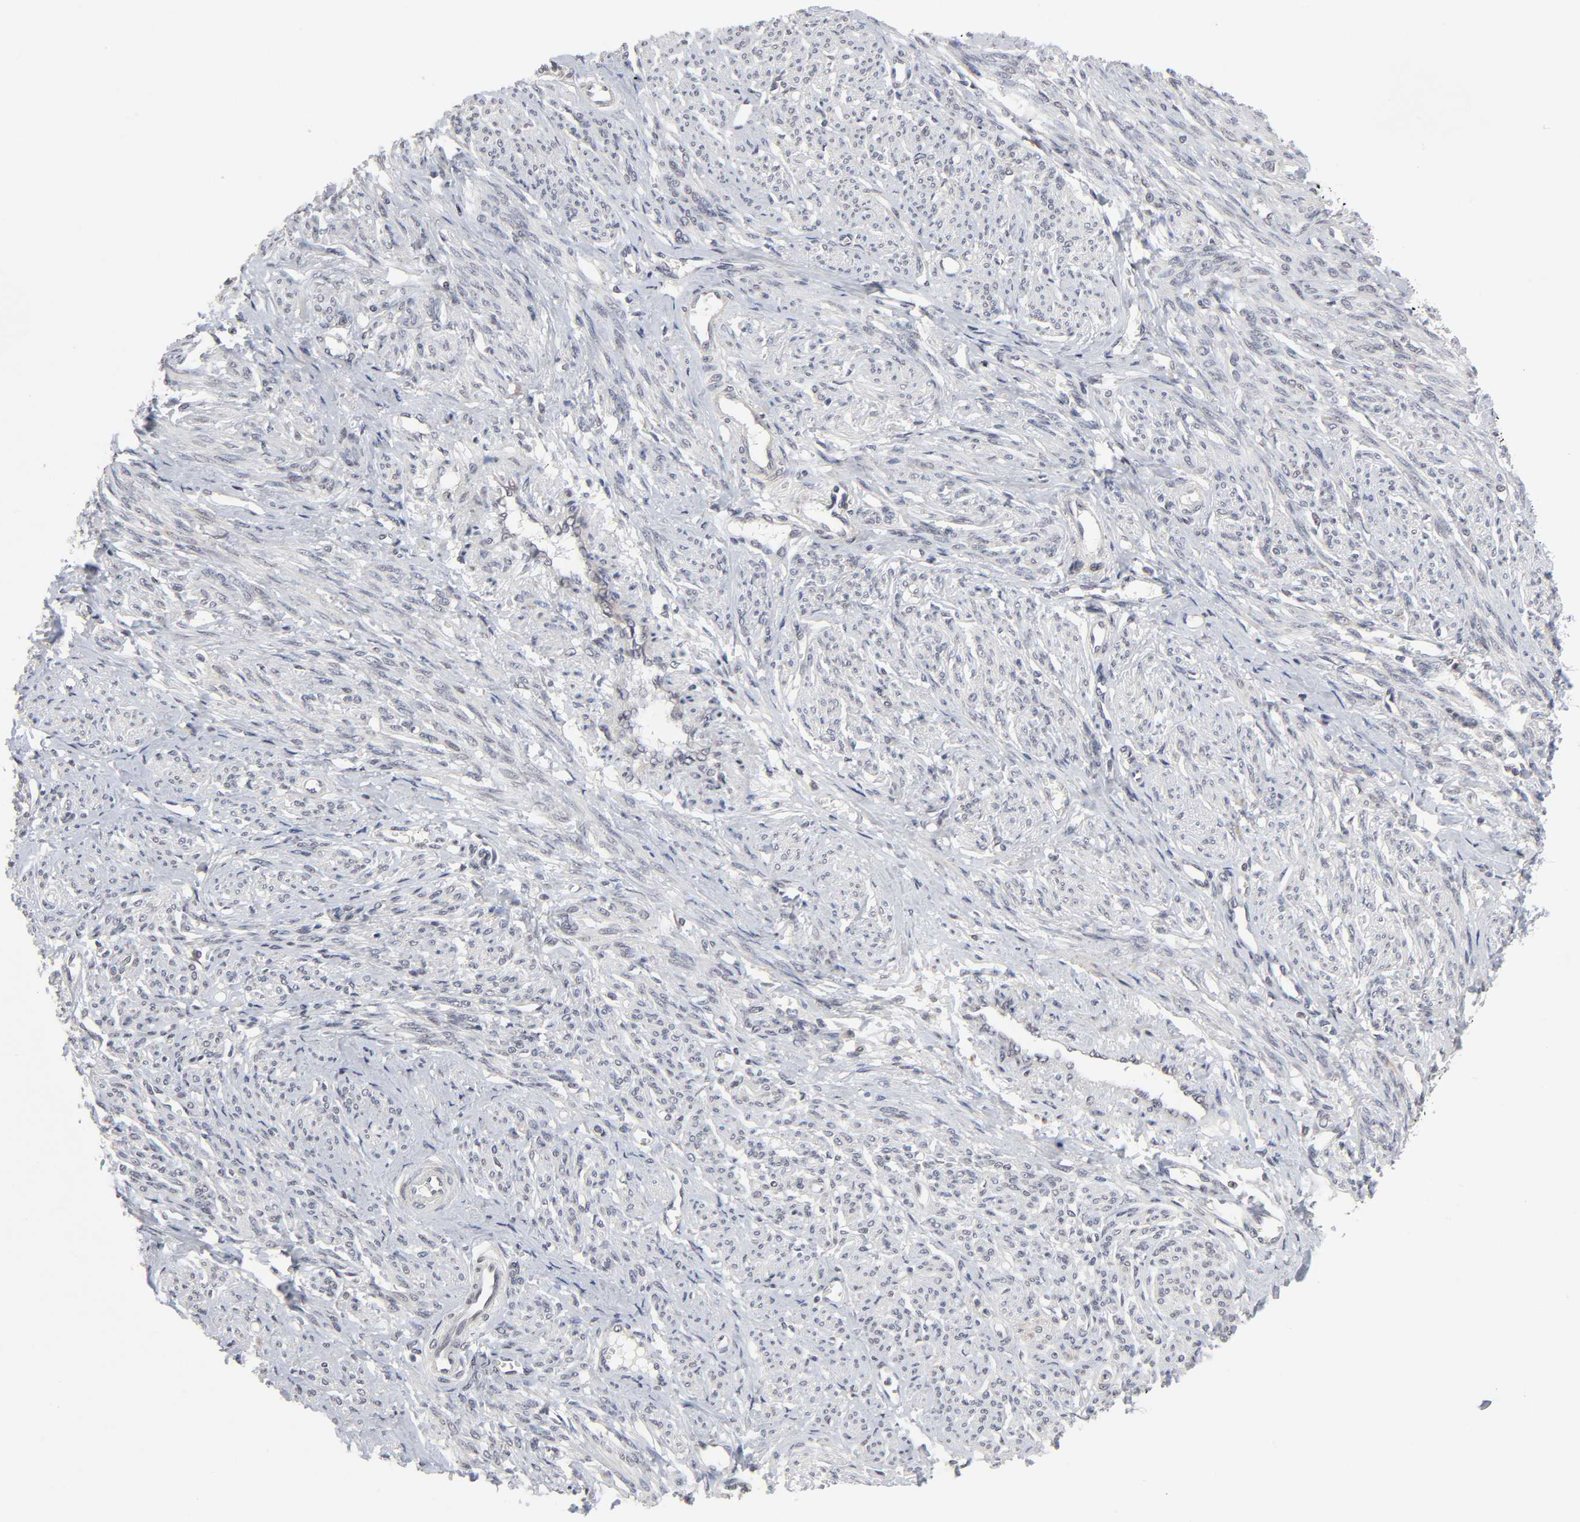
{"staining": {"intensity": "negative", "quantity": "none", "location": "none"}, "tissue": "smooth muscle", "cell_type": "Smooth muscle cells", "image_type": "normal", "snomed": [{"axis": "morphology", "description": "Normal tissue, NOS"}, {"axis": "topography", "description": "Smooth muscle"}], "caption": "IHC of normal smooth muscle demonstrates no expression in smooth muscle cells. (Stains: DAB immunohistochemistry with hematoxylin counter stain, Microscopy: brightfield microscopy at high magnification).", "gene": "AUH", "patient": {"sex": "female", "age": 65}}